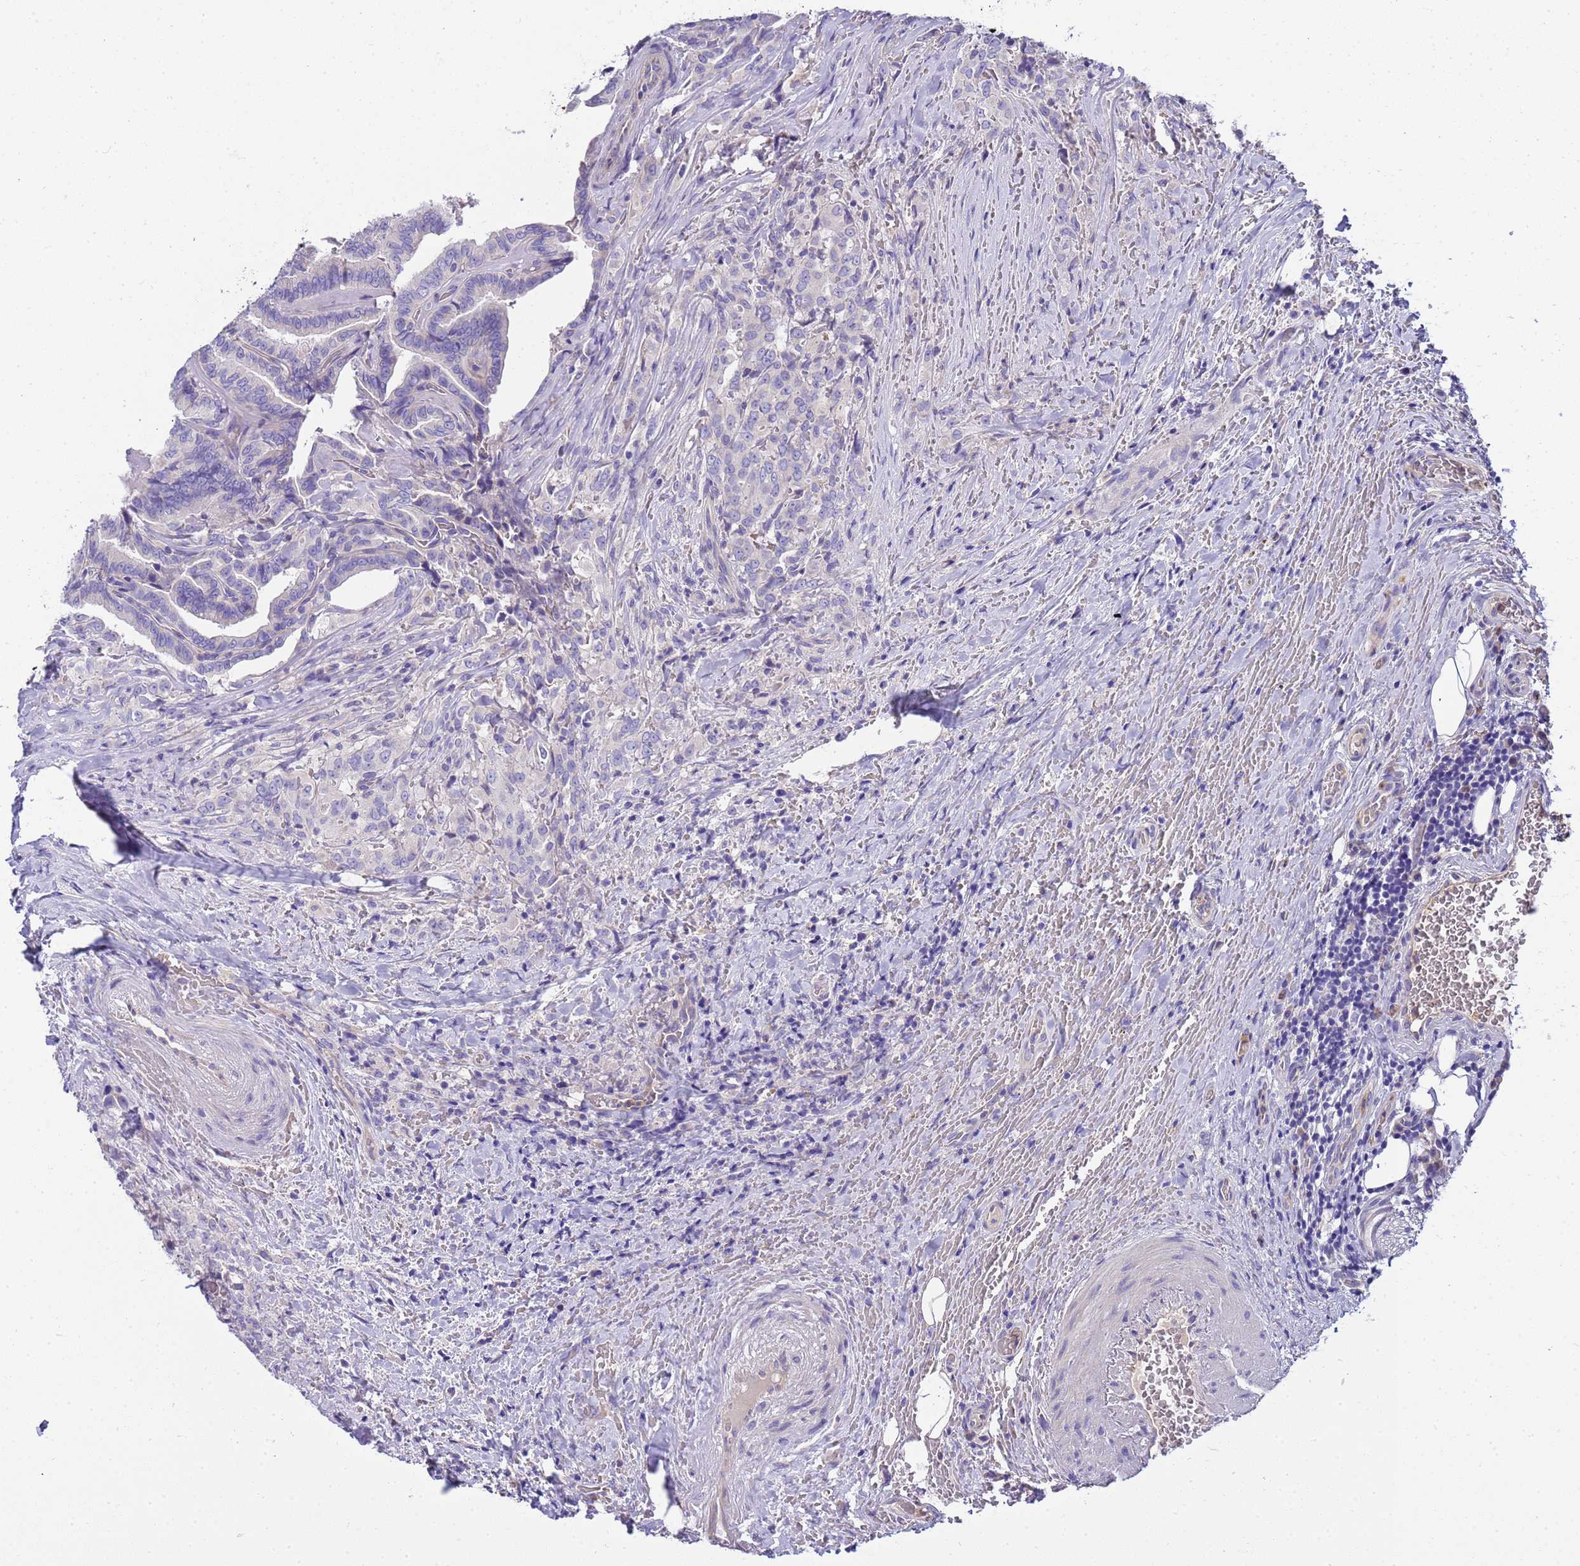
{"staining": {"intensity": "negative", "quantity": "none", "location": "none"}, "tissue": "thyroid cancer", "cell_type": "Tumor cells", "image_type": "cancer", "snomed": [{"axis": "morphology", "description": "Papillary adenocarcinoma, NOS"}, {"axis": "topography", "description": "Thyroid gland"}], "caption": "Histopathology image shows no significant protein staining in tumor cells of papillary adenocarcinoma (thyroid).", "gene": "RIPPLY2", "patient": {"sex": "male", "age": 61}}